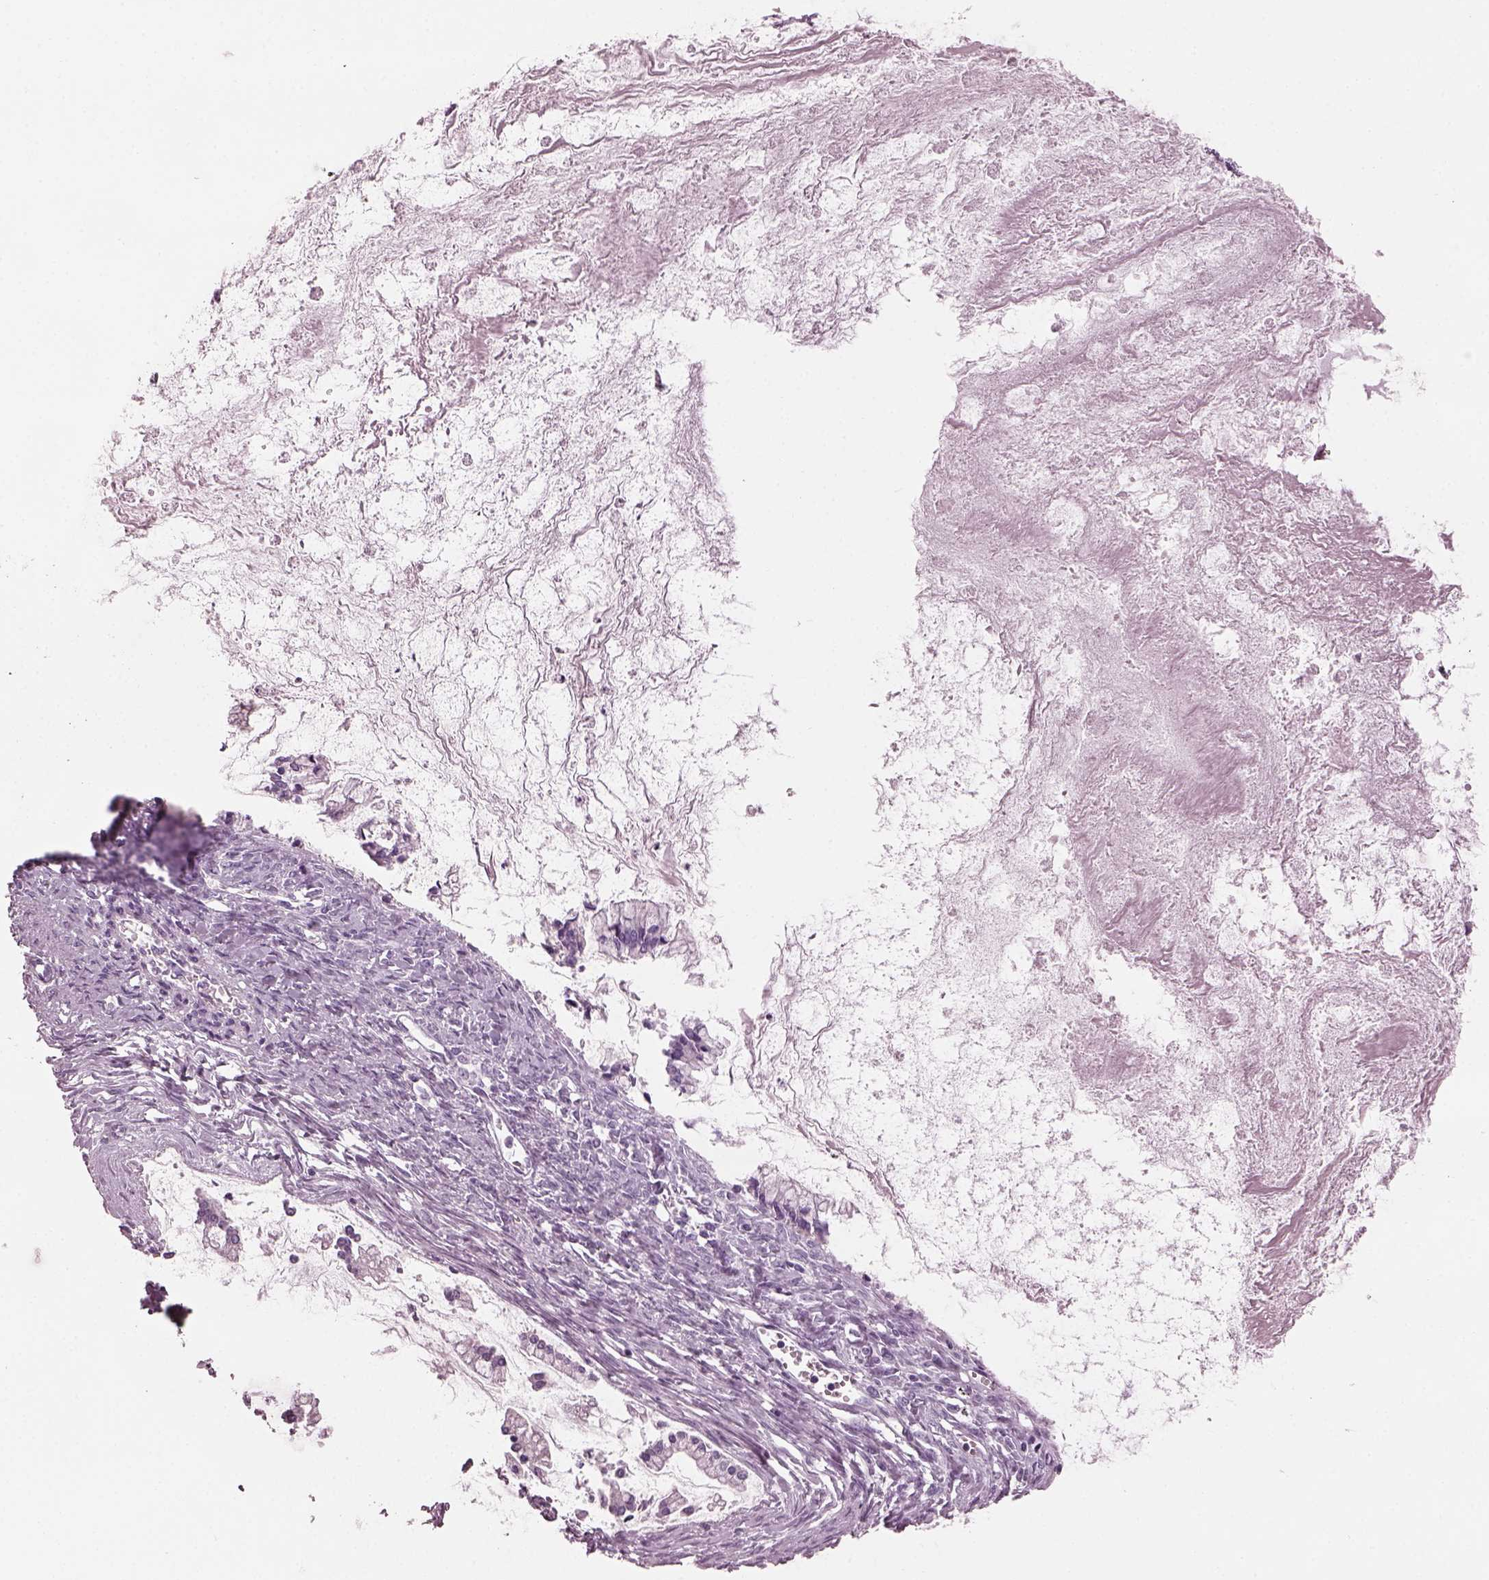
{"staining": {"intensity": "negative", "quantity": "none", "location": "none"}, "tissue": "ovarian cancer", "cell_type": "Tumor cells", "image_type": "cancer", "snomed": [{"axis": "morphology", "description": "Cystadenocarcinoma, mucinous, NOS"}, {"axis": "topography", "description": "Ovary"}], "caption": "Protein analysis of ovarian cancer (mucinous cystadenocarcinoma) reveals no significant positivity in tumor cells. The staining was performed using DAB to visualize the protein expression in brown, while the nuclei were stained in blue with hematoxylin (Magnification: 20x).", "gene": "PDC", "patient": {"sex": "female", "age": 67}}